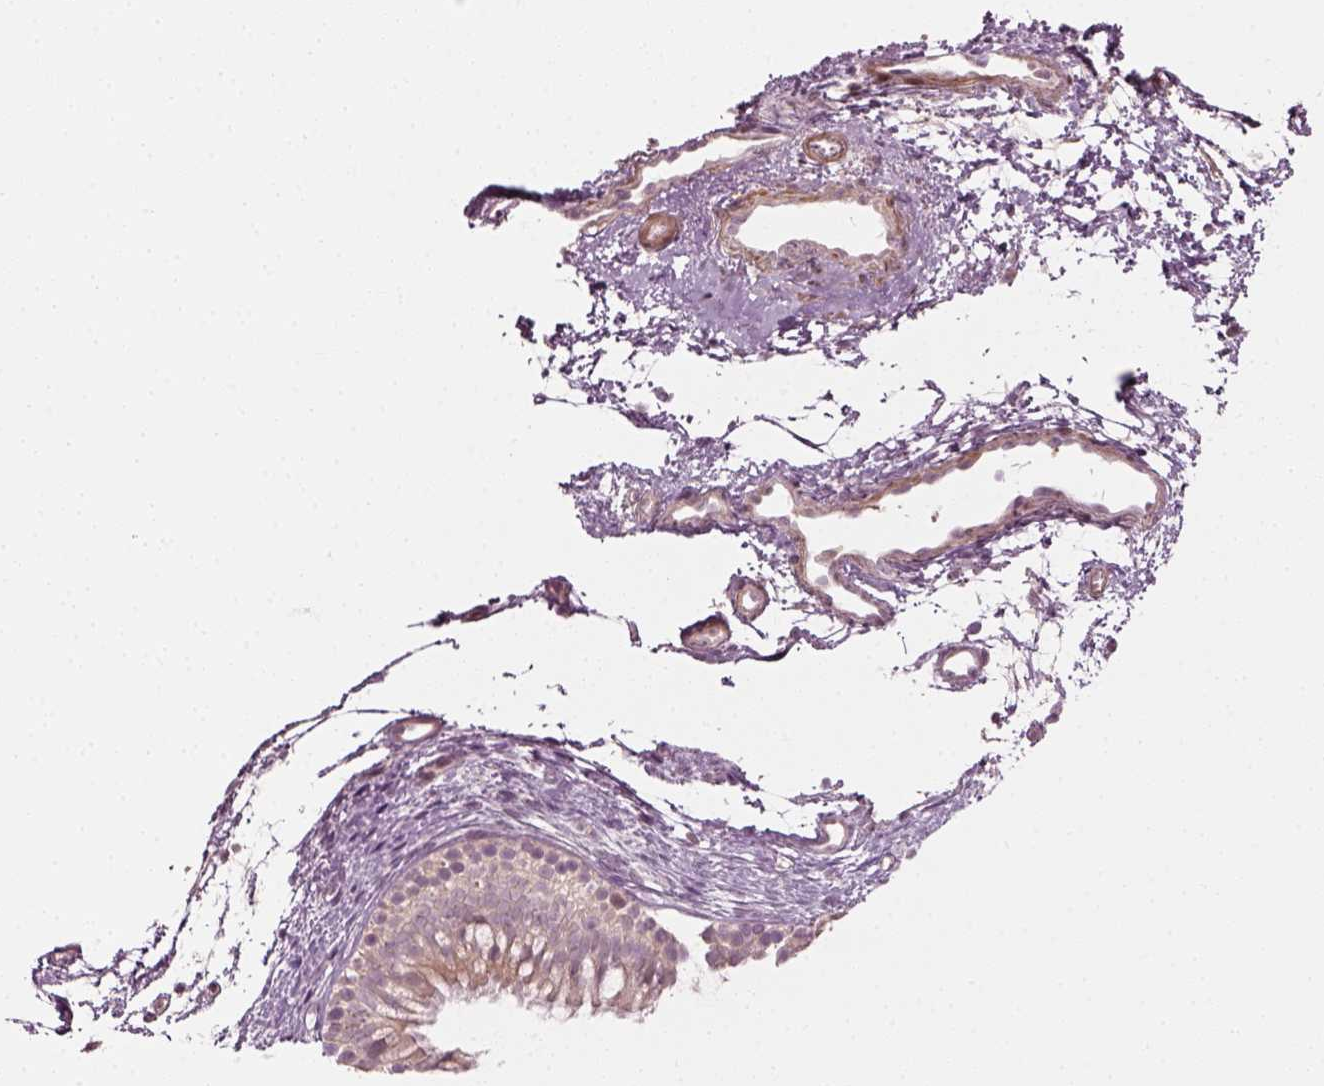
{"staining": {"intensity": "negative", "quantity": "none", "location": "none"}, "tissue": "nasopharynx", "cell_type": "Respiratory epithelial cells", "image_type": "normal", "snomed": [{"axis": "morphology", "description": "Normal tissue, NOS"}, {"axis": "topography", "description": "Nasopharynx"}], "caption": "Immunohistochemistry histopathology image of benign nasopharynx: nasopharynx stained with DAB (3,3'-diaminobenzidine) exhibits no significant protein expression in respiratory epithelial cells. Nuclei are stained in blue.", "gene": "MLIP", "patient": {"sex": "male", "age": 58}}